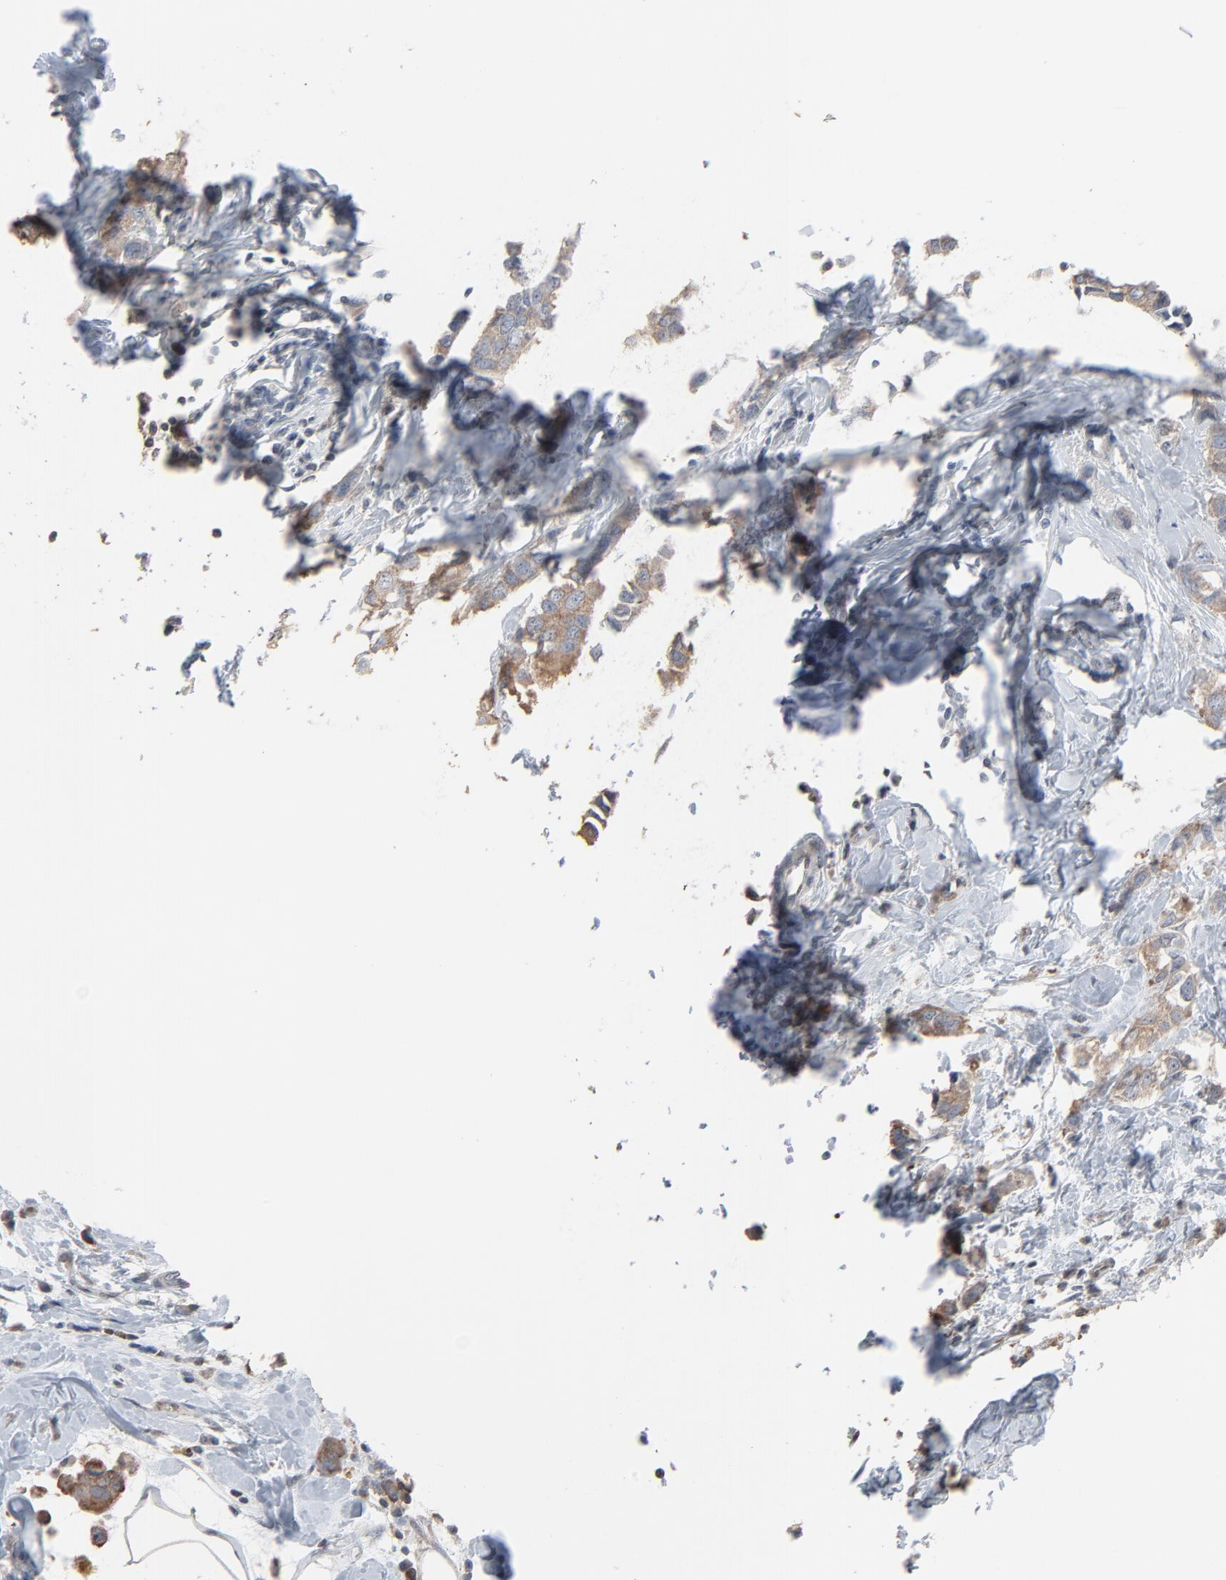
{"staining": {"intensity": "weak", "quantity": ">75%", "location": "cytoplasmic/membranous"}, "tissue": "breast cancer", "cell_type": "Tumor cells", "image_type": "cancer", "snomed": [{"axis": "morphology", "description": "Normal tissue, NOS"}, {"axis": "morphology", "description": "Duct carcinoma"}, {"axis": "topography", "description": "Breast"}], "caption": "Breast cancer tissue demonstrates weak cytoplasmic/membranous positivity in about >75% of tumor cells", "gene": "CCT5", "patient": {"sex": "female", "age": 50}}